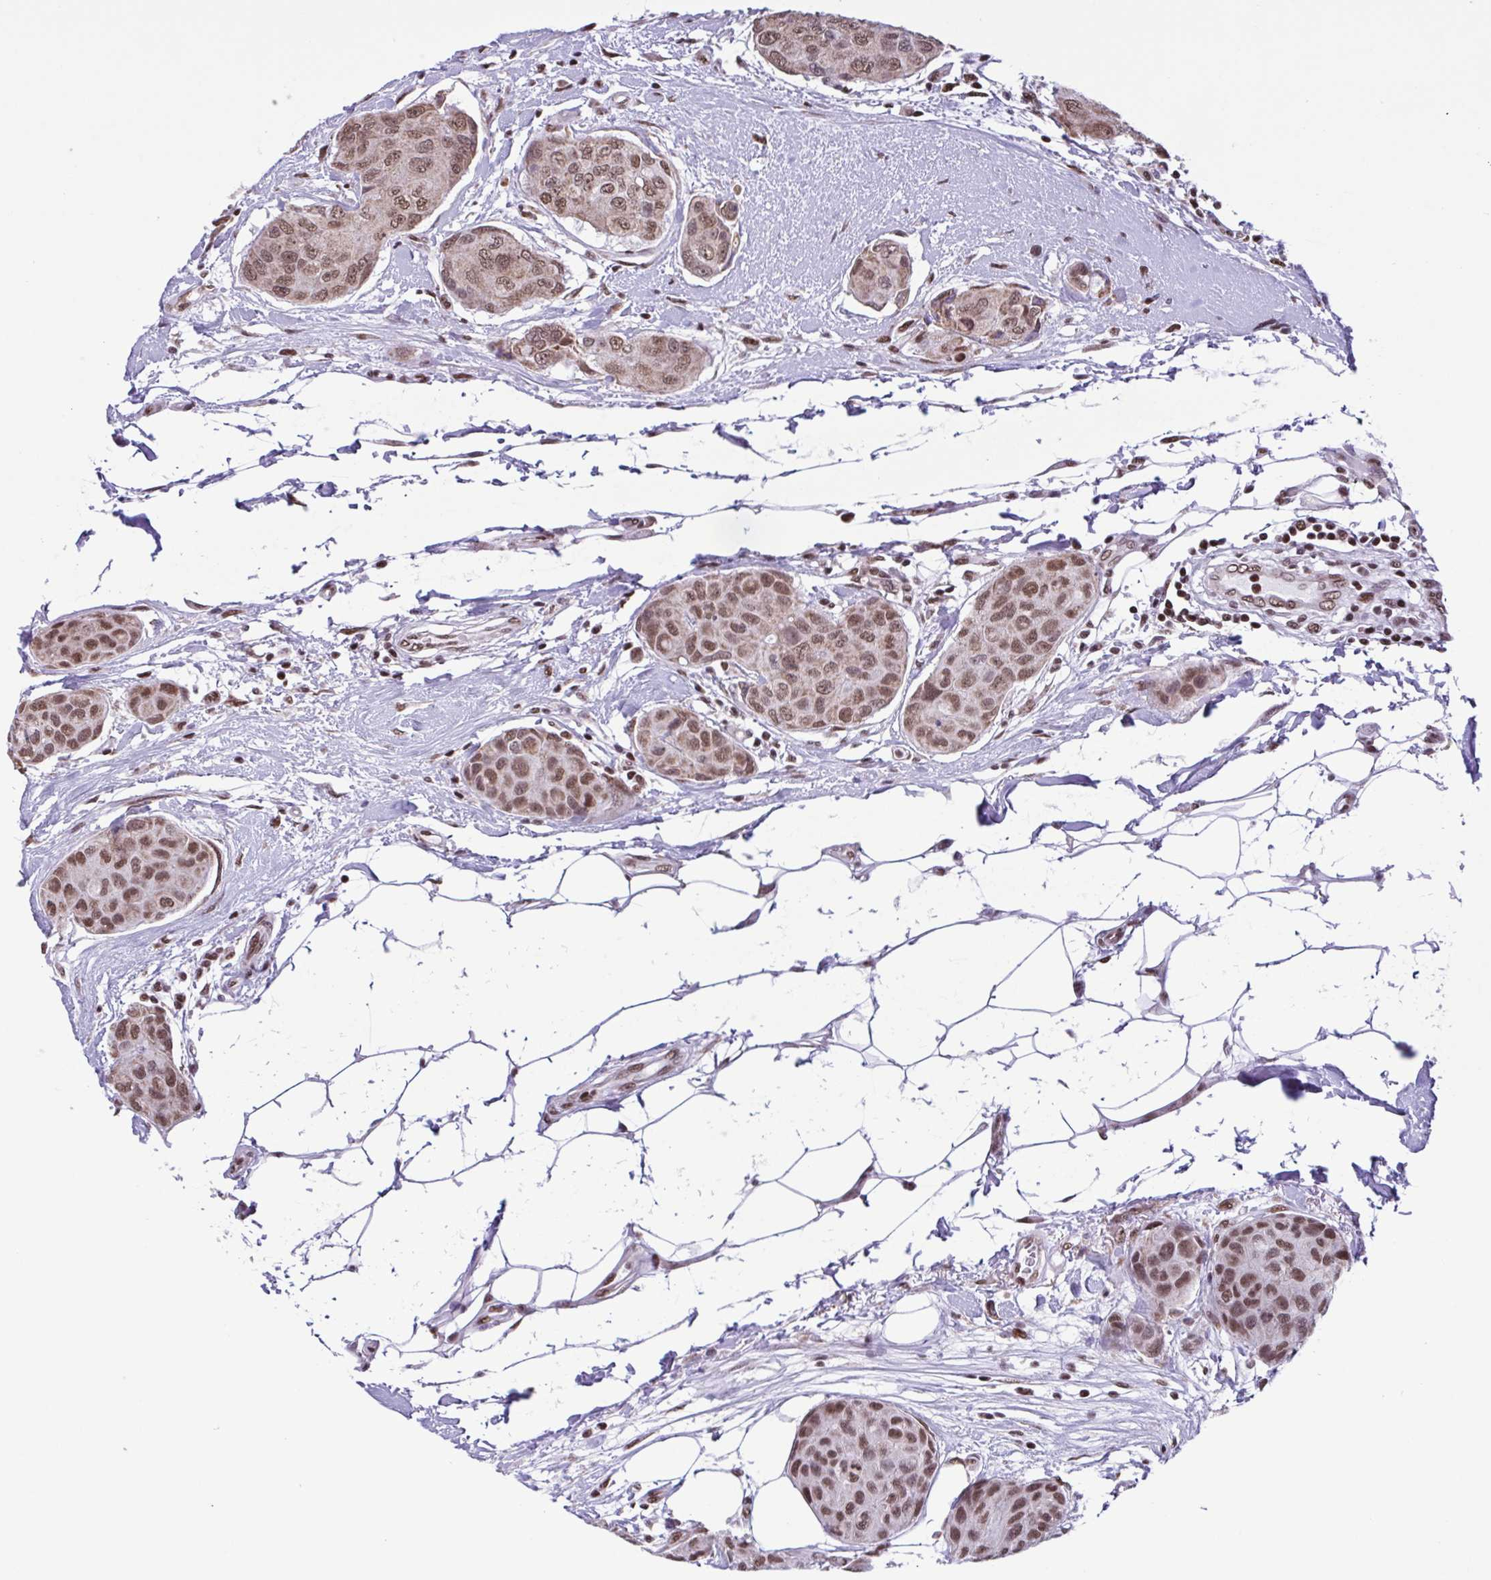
{"staining": {"intensity": "moderate", "quantity": ">75%", "location": "nuclear"}, "tissue": "breast cancer", "cell_type": "Tumor cells", "image_type": "cancer", "snomed": [{"axis": "morphology", "description": "Duct carcinoma"}, {"axis": "topography", "description": "Breast"}, {"axis": "topography", "description": "Lymph node"}], "caption": "Immunohistochemistry image of neoplastic tissue: human breast cancer (intraductal carcinoma) stained using IHC demonstrates medium levels of moderate protein expression localized specifically in the nuclear of tumor cells, appearing as a nuclear brown color.", "gene": "TIMM21", "patient": {"sex": "female", "age": 80}}